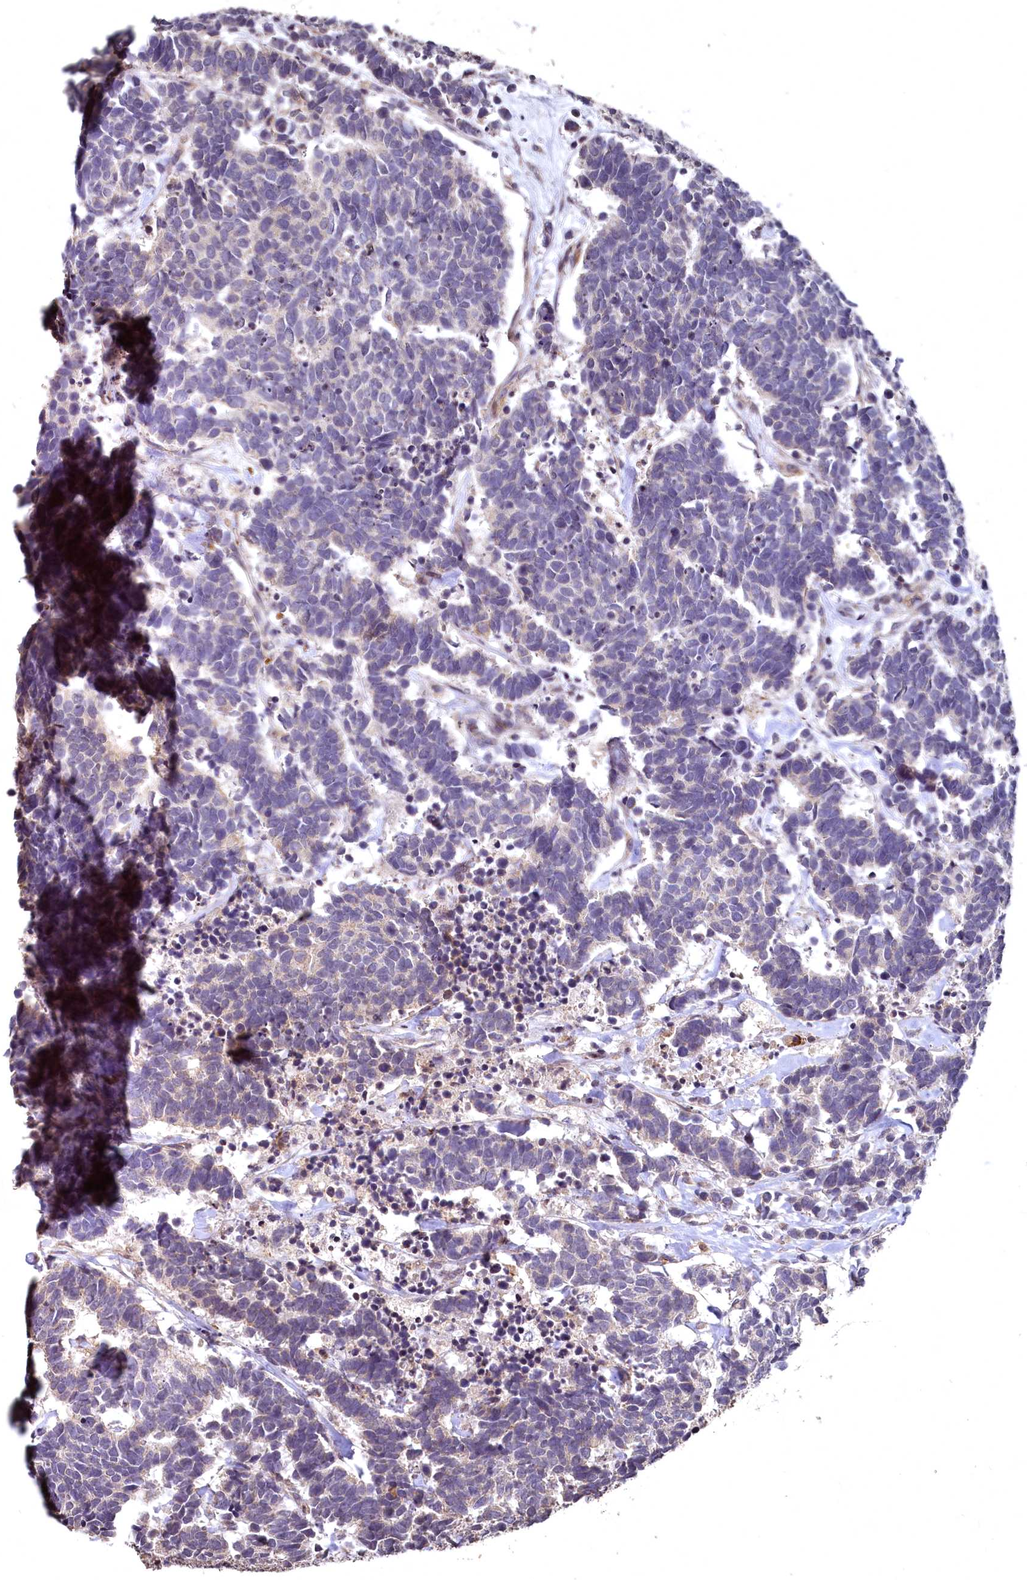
{"staining": {"intensity": "negative", "quantity": "none", "location": "none"}, "tissue": "carcinoid", "cell_type": "Tumor cells", "image_type": "cancer", "snomed": [{"axis": "morphology", "description": "Carcinoma, NOS"}, {"axis": "morphology", "description": "Carcinoid, malignant, NOS"}, {"axis": "topography", "description": "Urinary bladder"}], "caption": "Carcinoid was stained to show a protein in brown. There is no significant positivity in tumor cells. (Brightfield microscopy of DAB immunohistochemistry (IHC) at high magnification).", "gene": "SPTA1", "patient": {"sex": "male", "age": 57}}